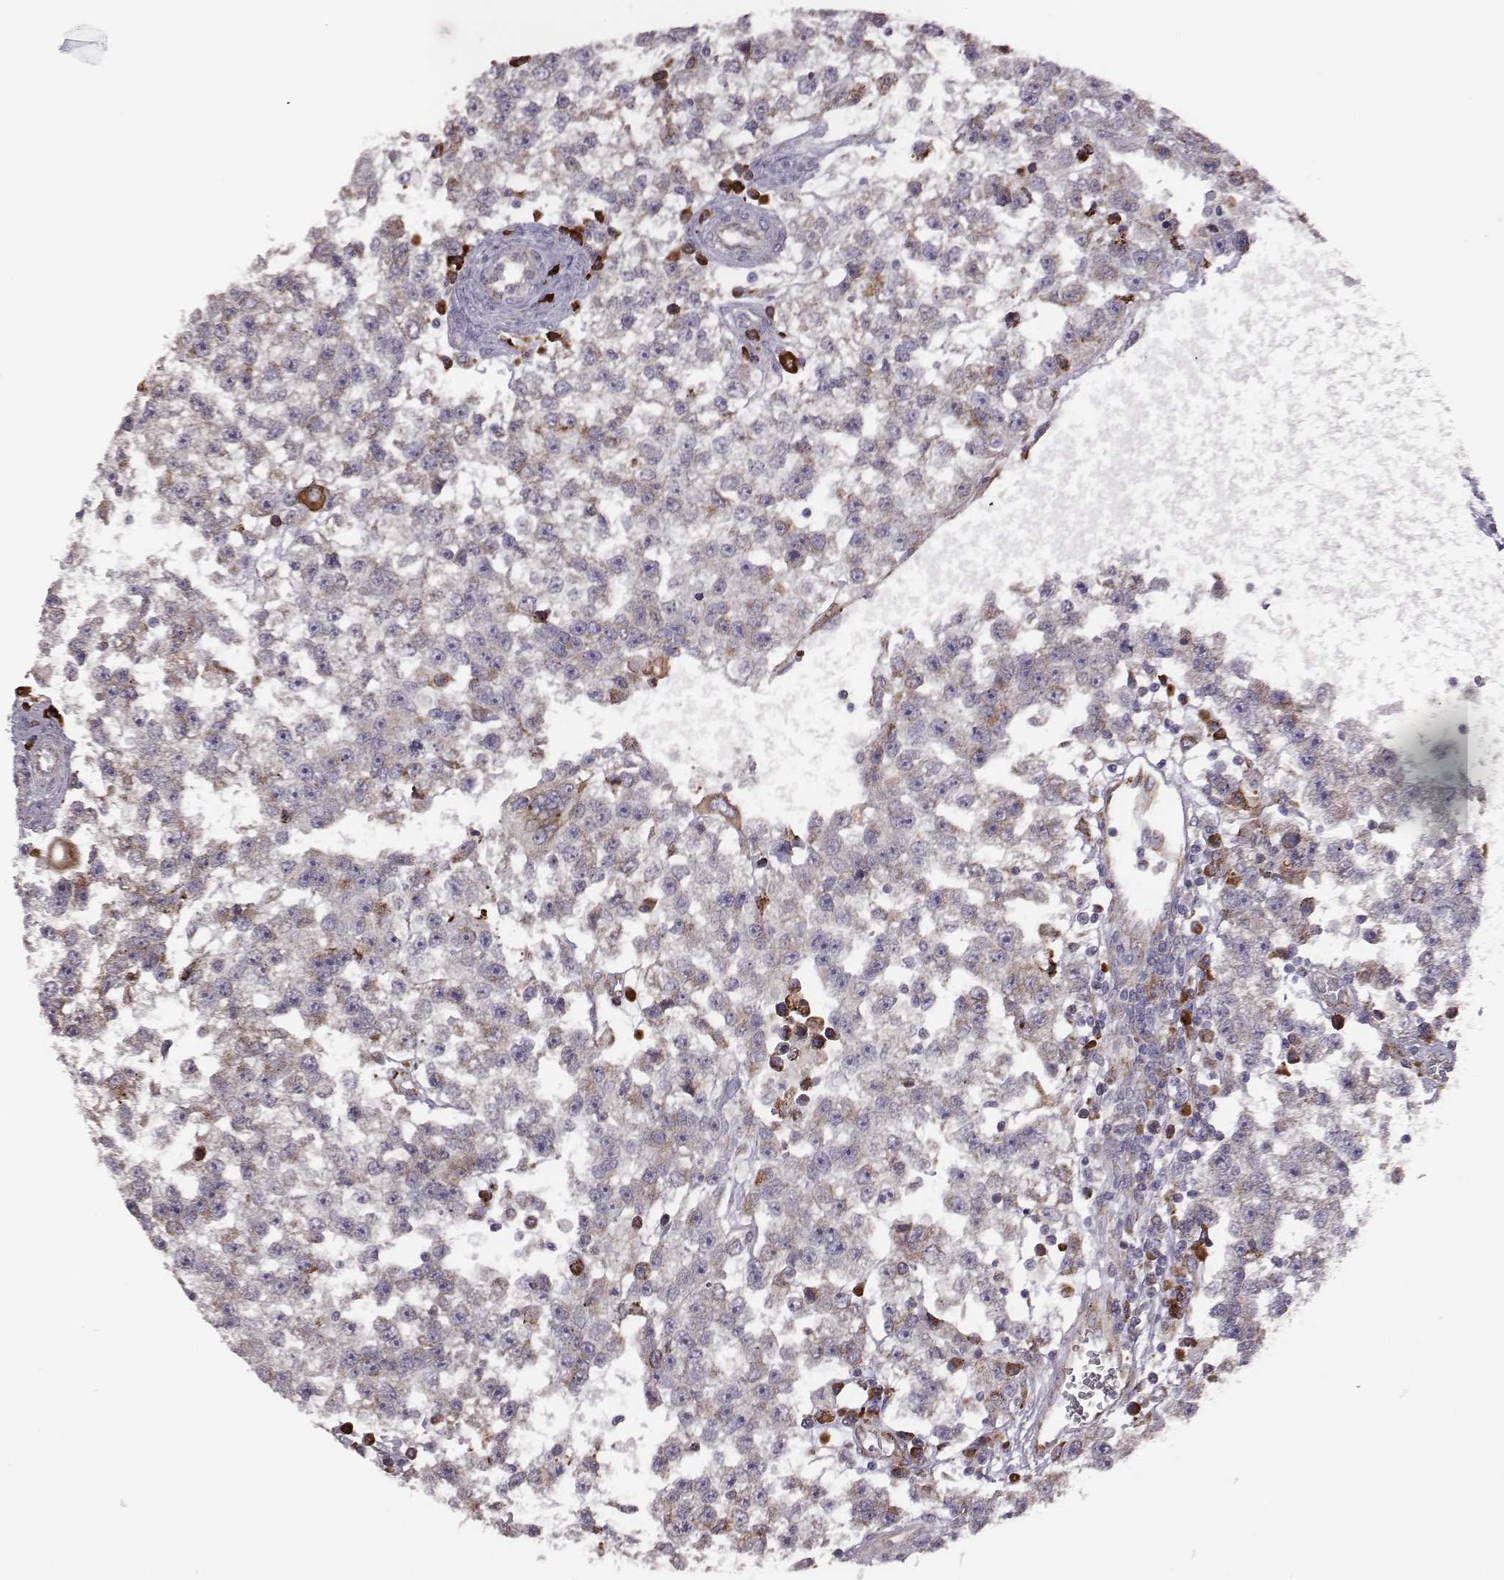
{"staining": {"intensity": "moderate", "quantity": "<25%", "location": "cytoplasmic/membranous"}, "tissue": "testis cancer", "cell_type": "Tumor cells", "image_type": "cancer", "snomed": [{"axis": "morphology", "description": "Seminoma, NOS"}, {"axis": "topography", "description": "Testis"}], "caption": "Protein expression analysis of testis cancer (seminoma) demonstrates moderate cytoplasmic/membranous positivity in about <25% of tumor cells.", "gene": "SELENOI", "patient": {"sex": "male", "age": 34}}